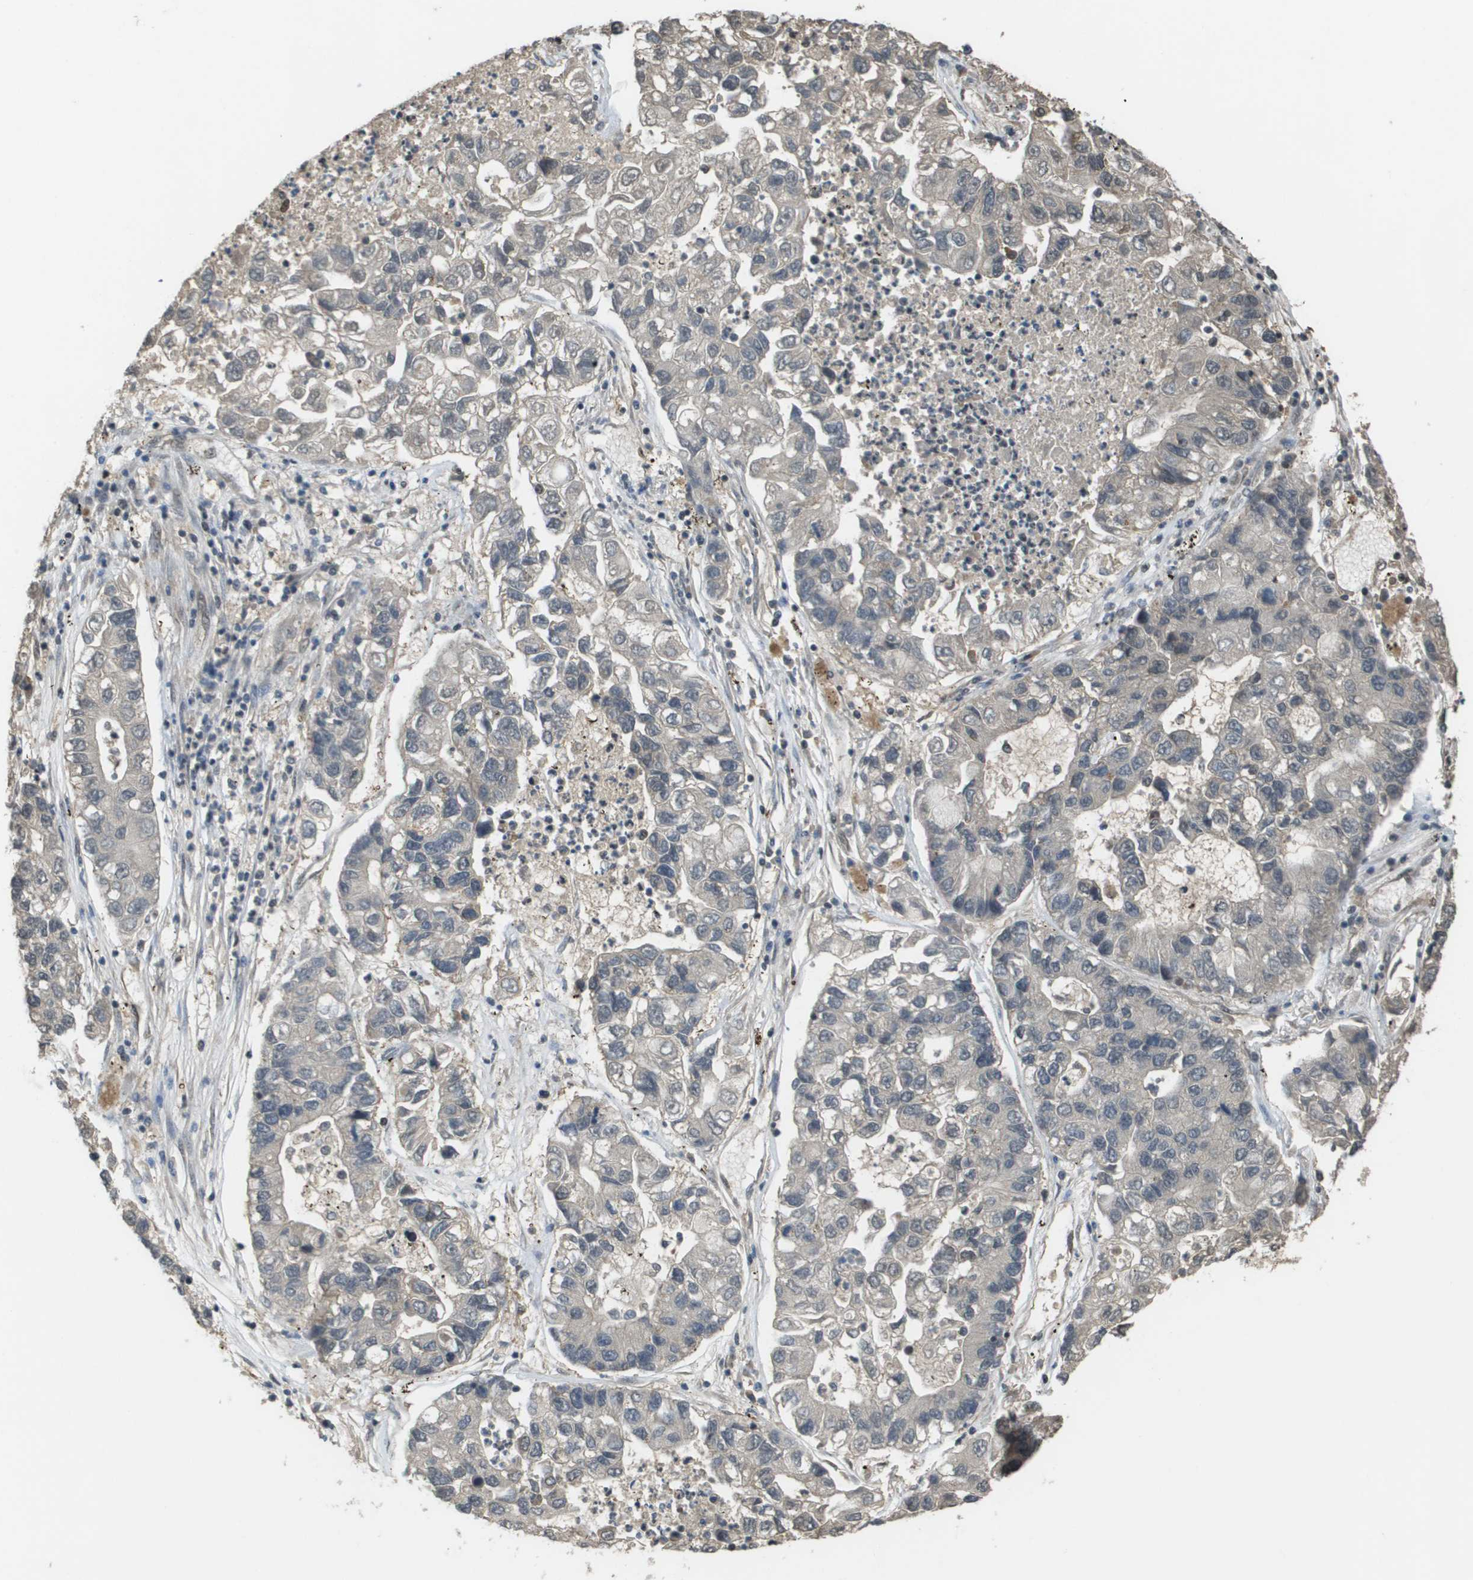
{"staining": {"intensity": "negative", "quantity": "none", "location": "none"}, "tissue": "lung cancer", "cell_type": "Tumor cells", "image_type": "cancer", "snomed": [{"axis": "morphology", "description": "Adenocarcinoma, NOS"}, {"axis": "topography", "description": "Lung"}], "caption": "This is an IHC histopathology image of human lung cancer (adenocarcinoma). There is no expression in tumor cells.", "gene": "NDRG2", "patient": {"sex": "female", "age": 51}}